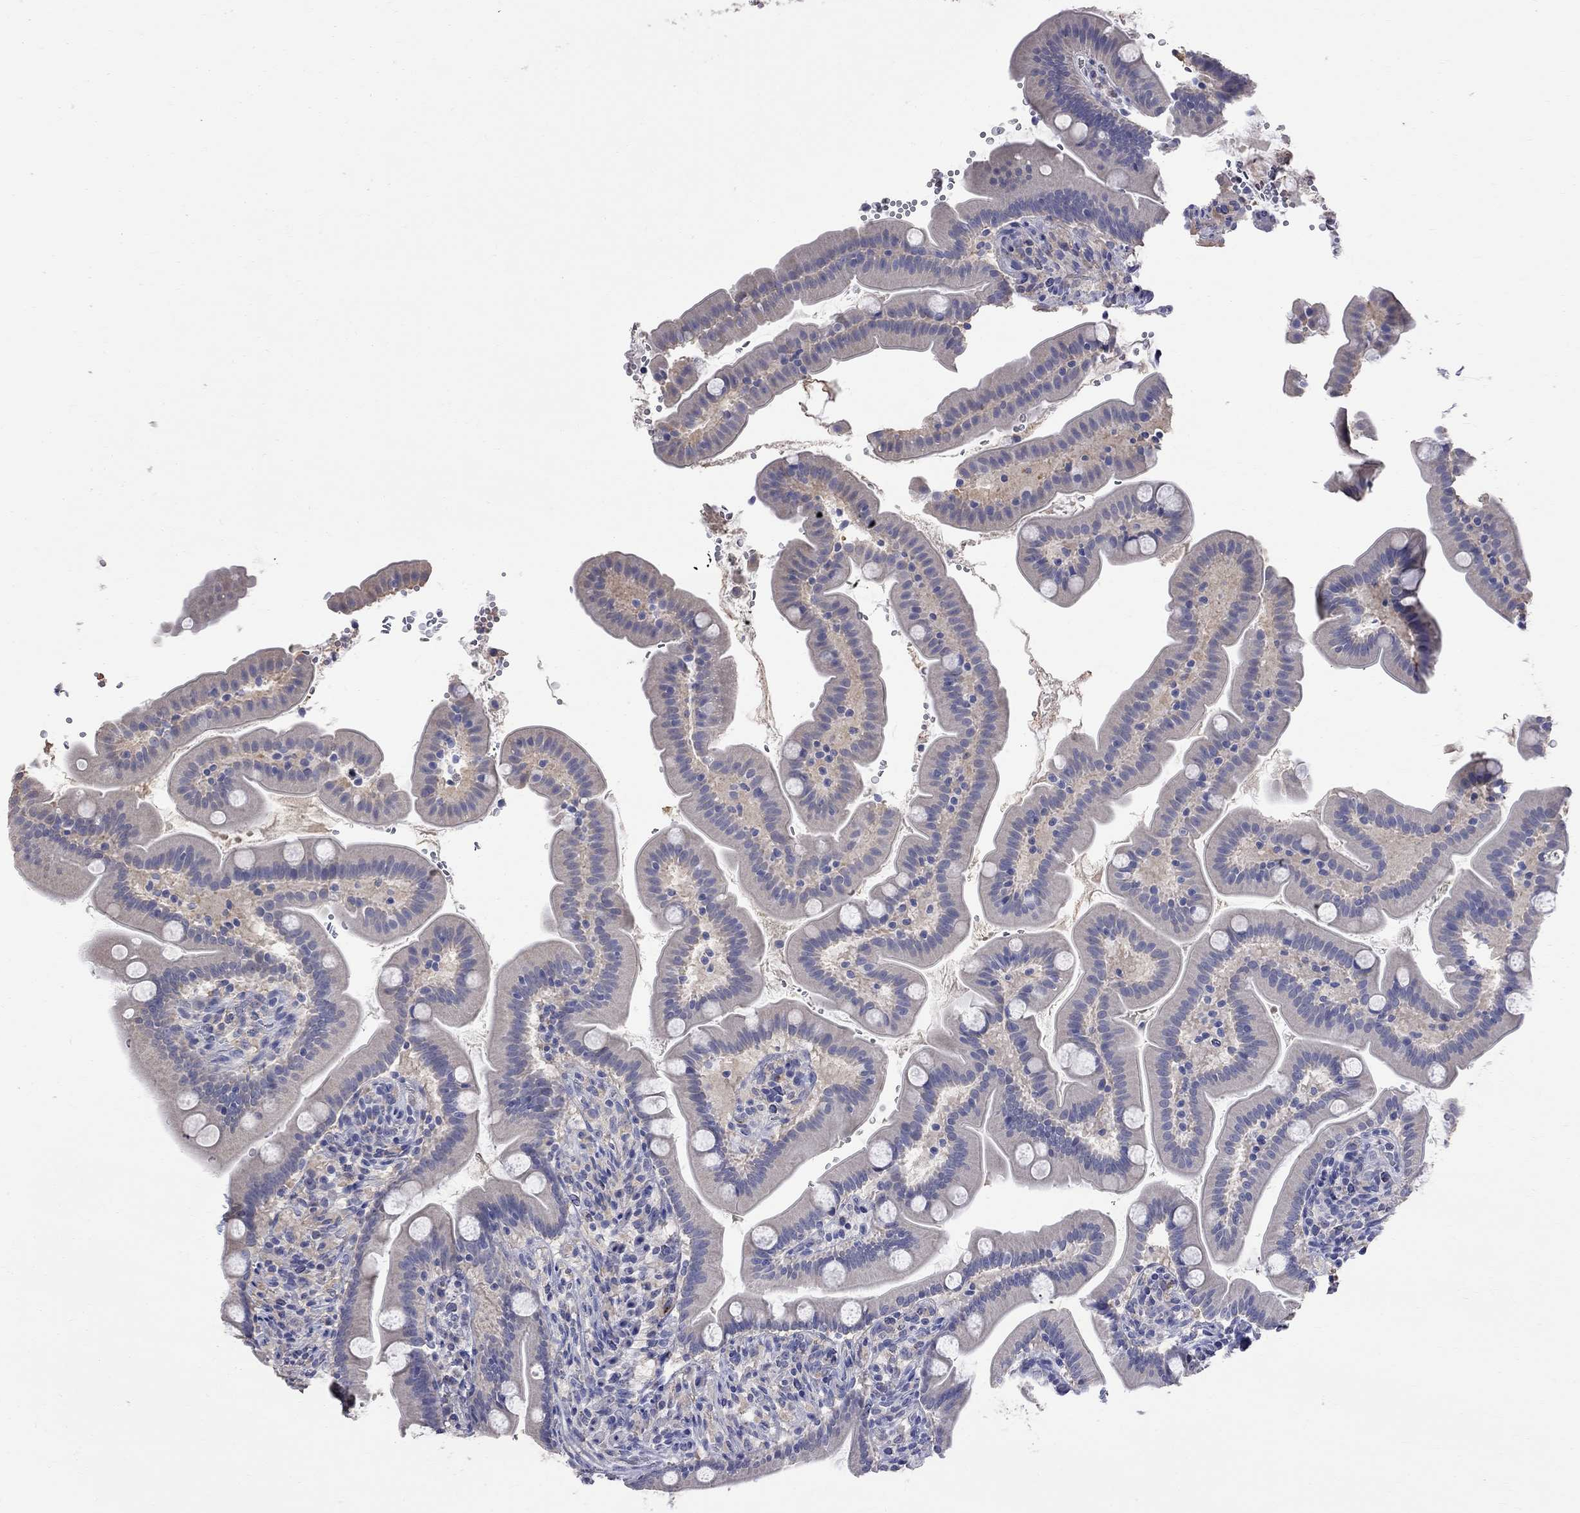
{"staining": {"intensity": "negative", "quantity": "none", "location": "none"}, "tissue": "small intestine", "cell_type": "Glandular cells", "image_type": "normal", "snomed": [{"axis": "morphology", "description": "Normal tissue, NOS"}, {"axis": "topography", "description": "Small intestine"}], "caption": "Protein analysis of normal small intestine exhibits no significant expression in glandular cells.", "gene": "CKAP2", "patient": {"sex": "female", "age": 44}}